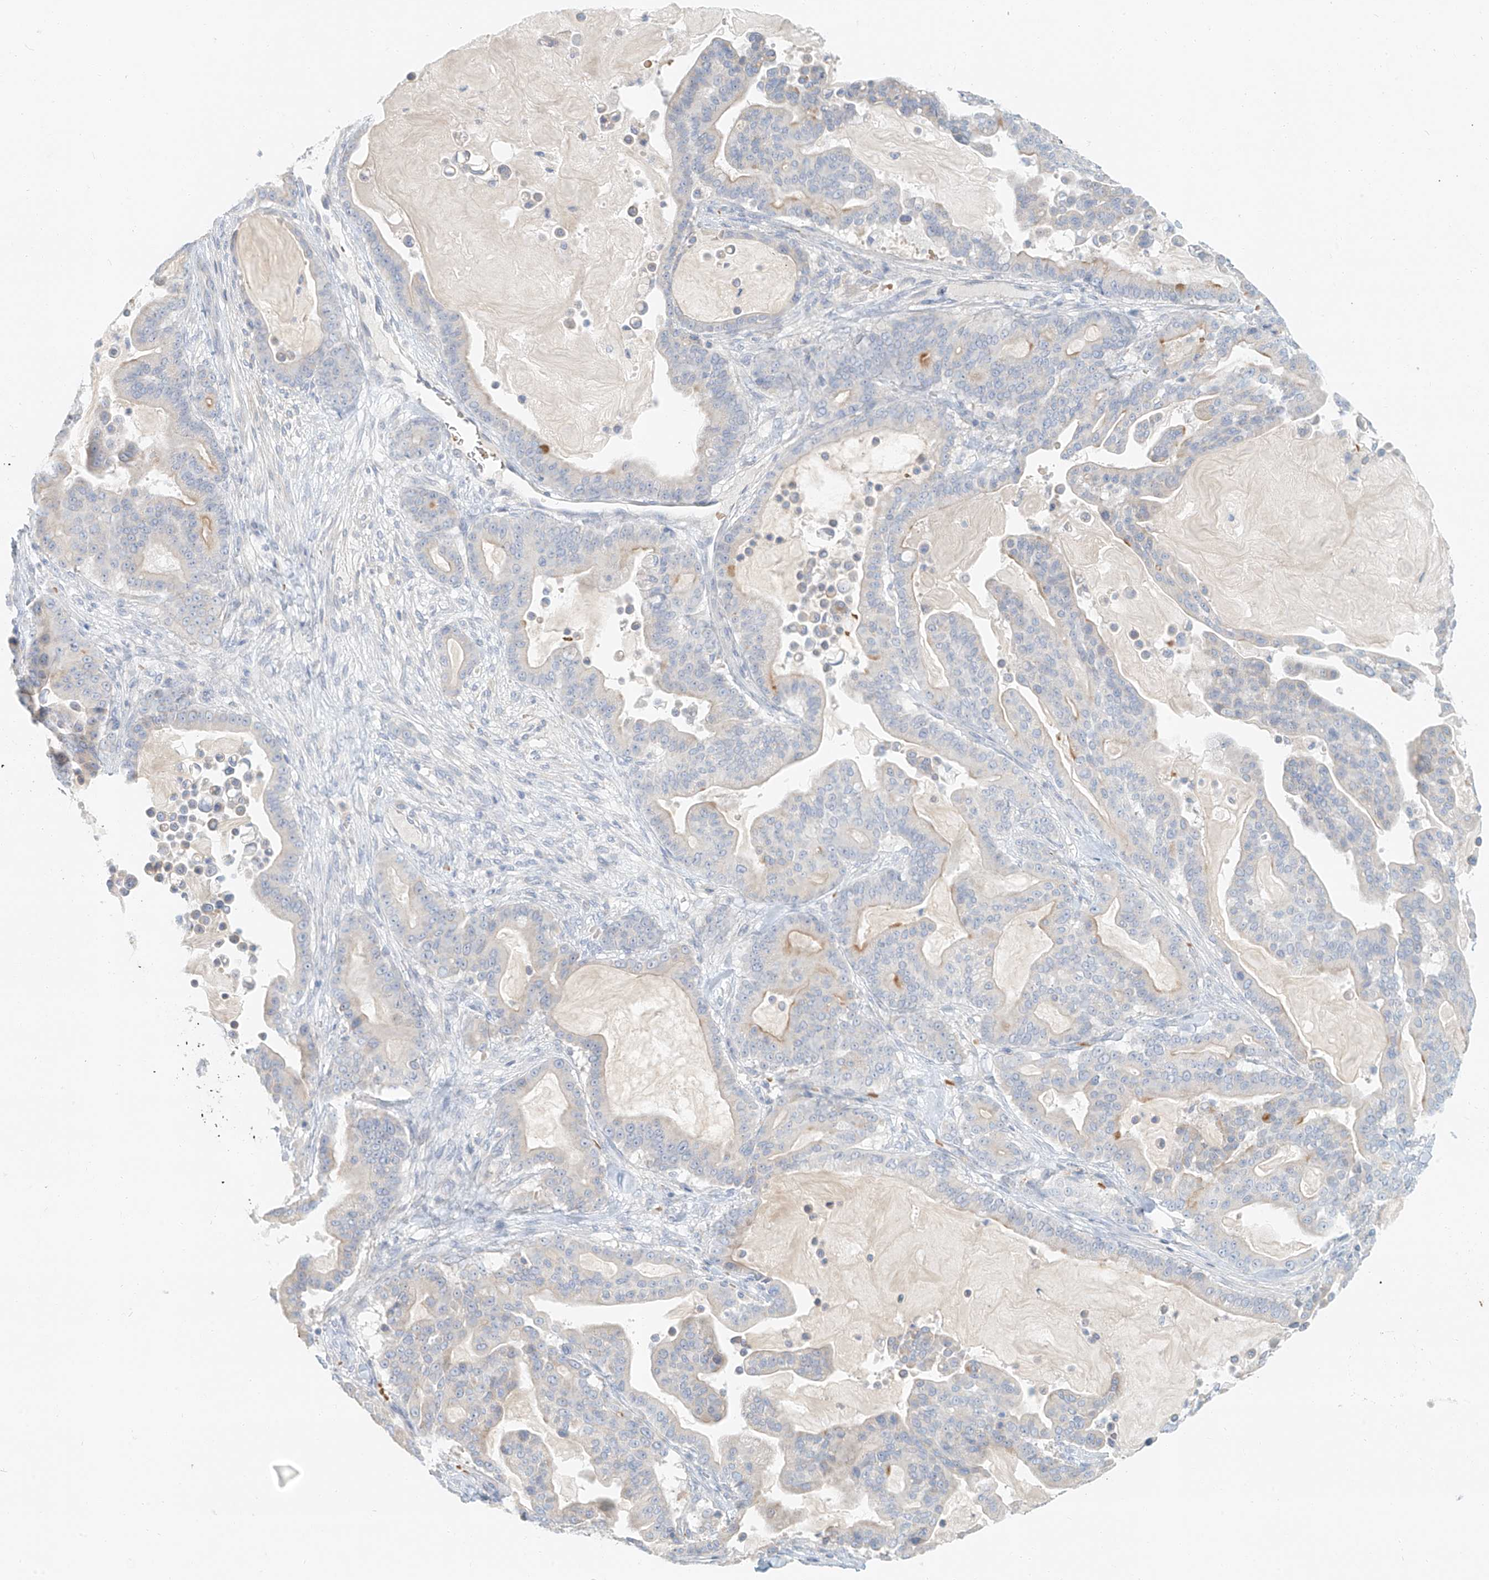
{"staining": {"intensity": "negative", "quantity": "none", "location": "none"}, "tissue": "pancreatic cancer", "cell_type": "Tumor cells", "image_type": "cancer", "snomed": [{"axis": "morphology", "description": "Adenocarcinoma, NOS"}, {"axis": "topography", "description": "Pancreas"}], "caption": "Histopathology image shows no significant protein expression in tumor cells of pancreatic cancer (adenocarcinoma). Nuclei are stained in blue.", "gene": "PGC", "patient": {"sex": "male", "age": 63}}